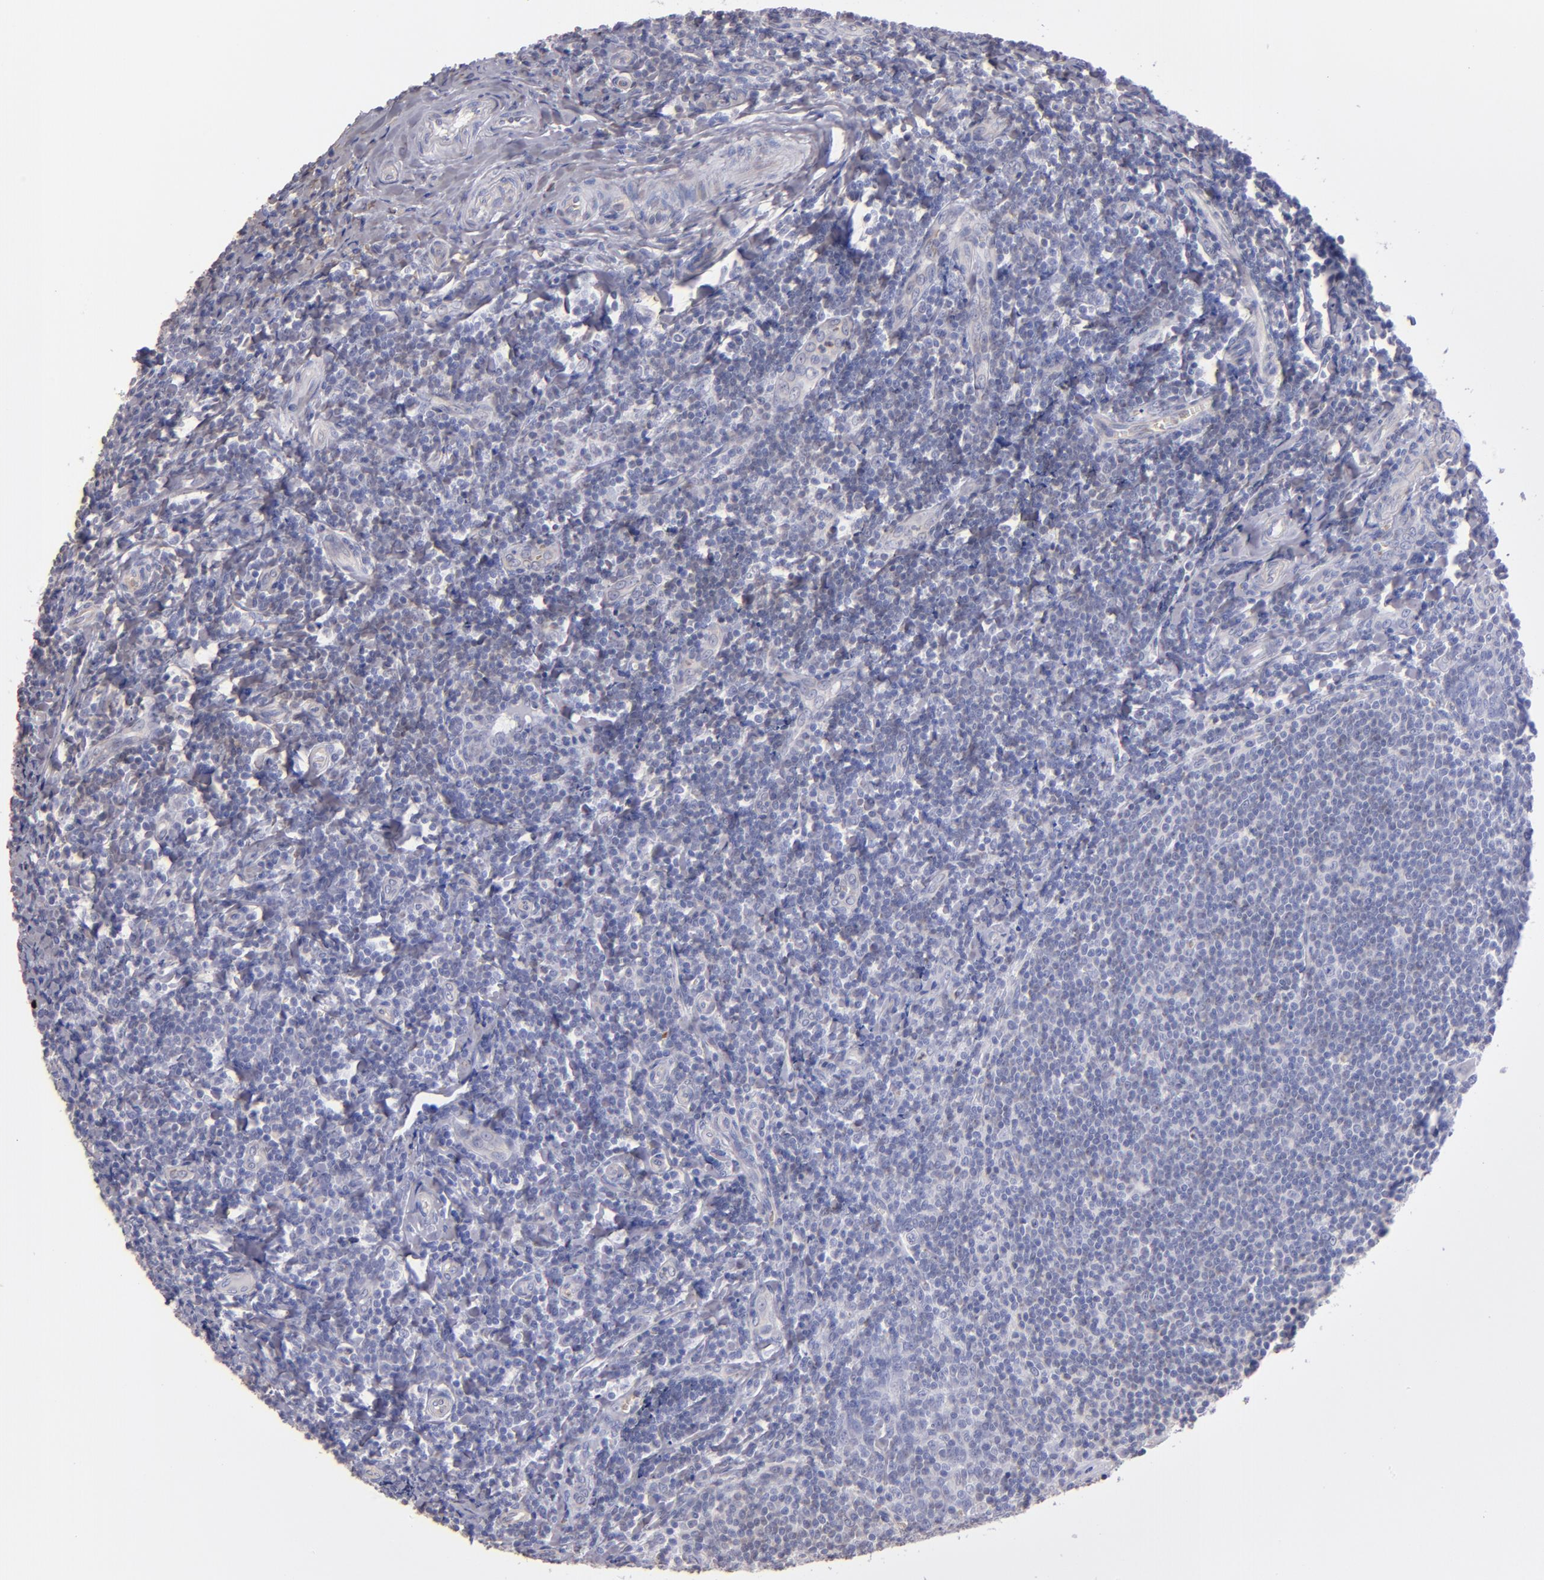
{"staining": {"intensity": "negative", "quantity": "none", "location": "none"}, "tissue": "tonsil", "cell_type": "Germinal center cells", "image_type": "normal", "snomed": [{"axis": "morphology", "description": "Normal tissue, NOS"}, {"axis": "topography", "description": "Tonsil"}], "caption": "IHC micrograph of benign tonsil stained for a protein (brown), which shows no positivity in germinal center cells.", "gene": "TG", "patient": {"sex": "male", "age": 20}}